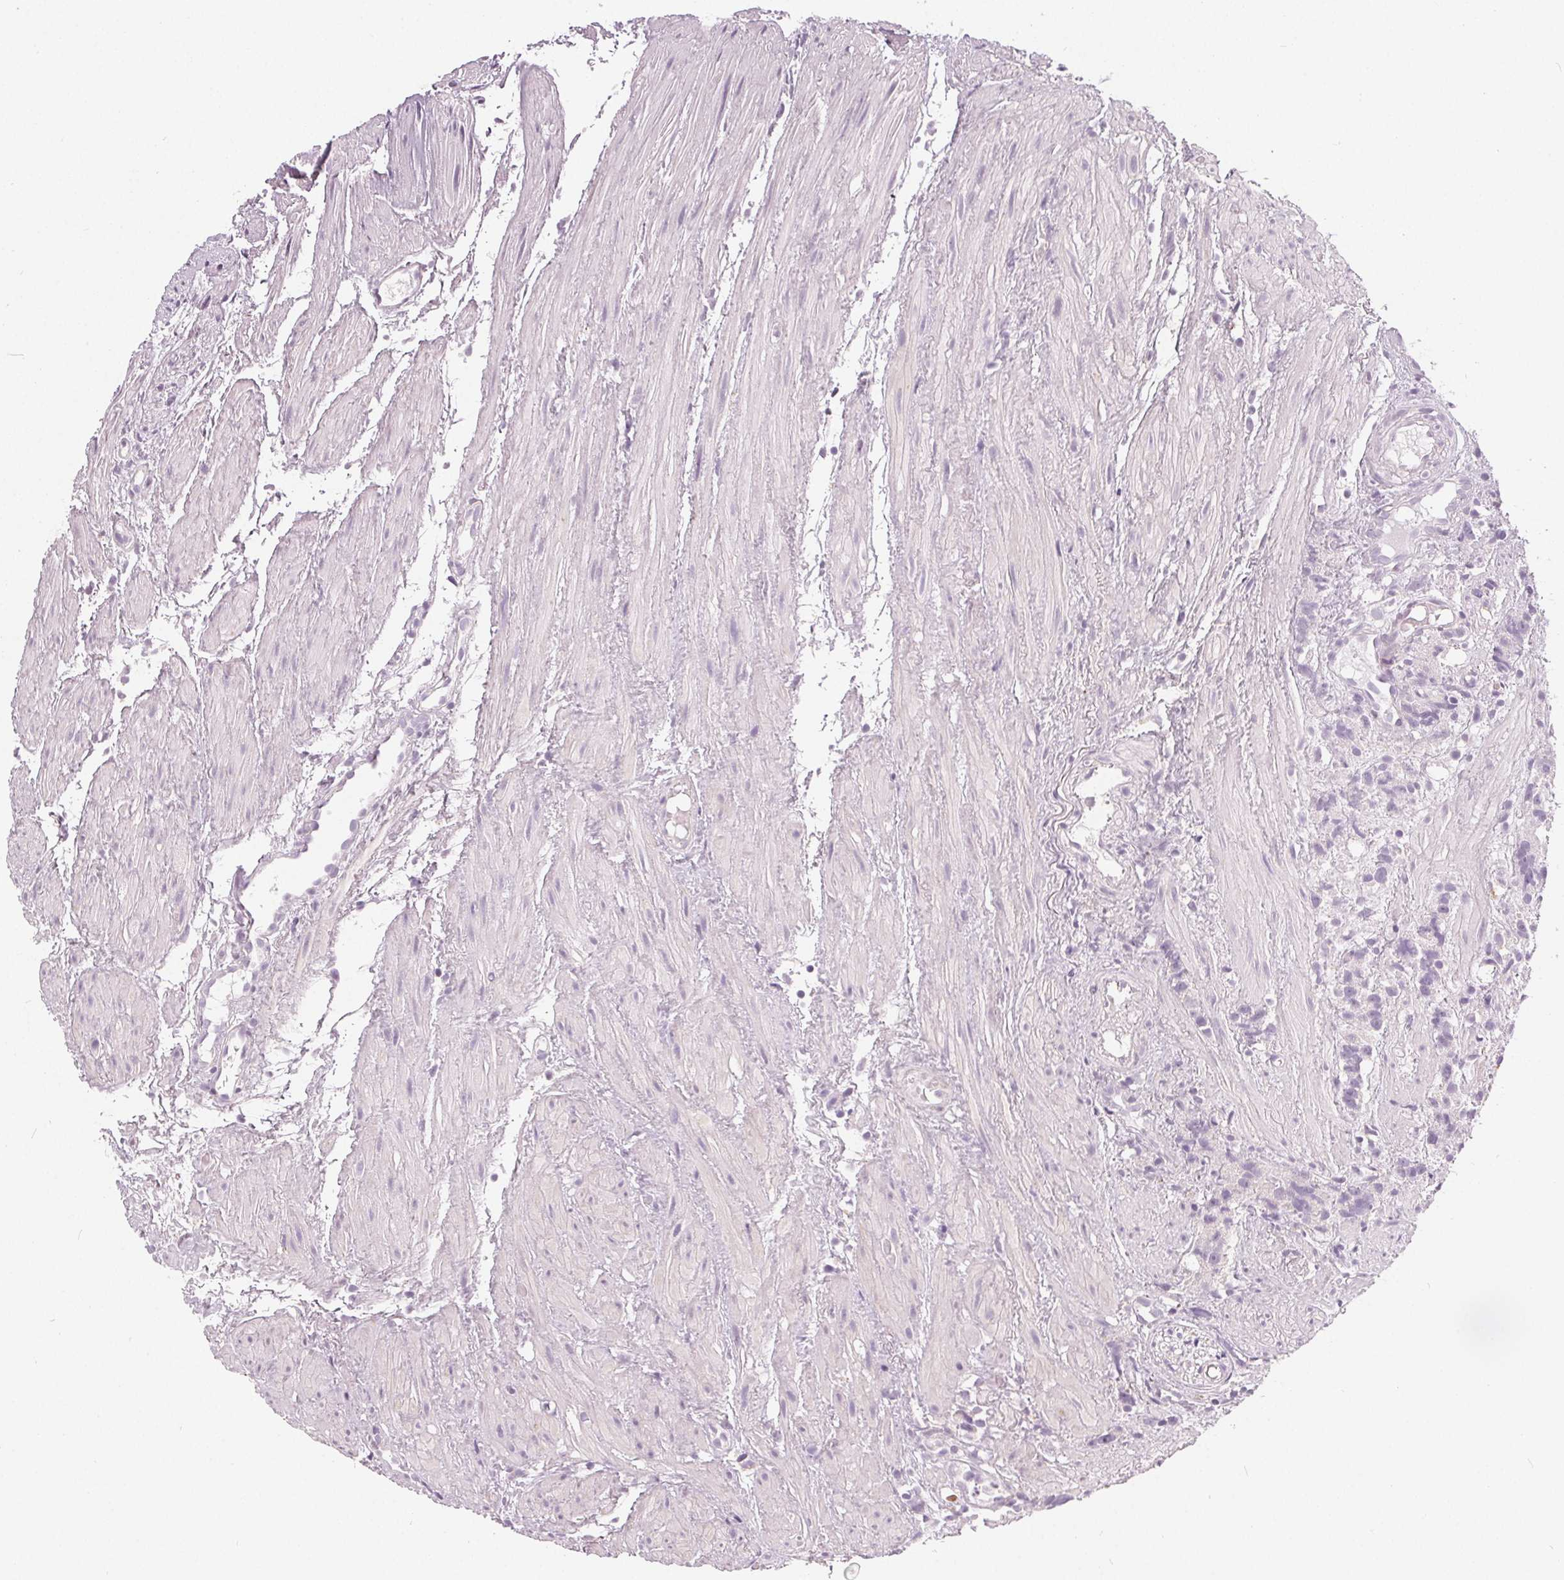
{"staining": {"intensity": "negative", "quantity": "none", "location": "none"}, "tissue": "prostate cancer", "cell_type": "Tumor cells", "image_type": "cancer", "snomed": [{"axis": "morphology", "description": "Adenocarcinoma, High grade"}, {"axis": "topography", "description": "Prostate"}], "caption": "Immunohistochemical staining of adenocarcinoma (high-grade) (prostate) displays no significant expression in tumor cells.", "gene": "HOPX", "patient": {"sex": "male", "age": 68}}